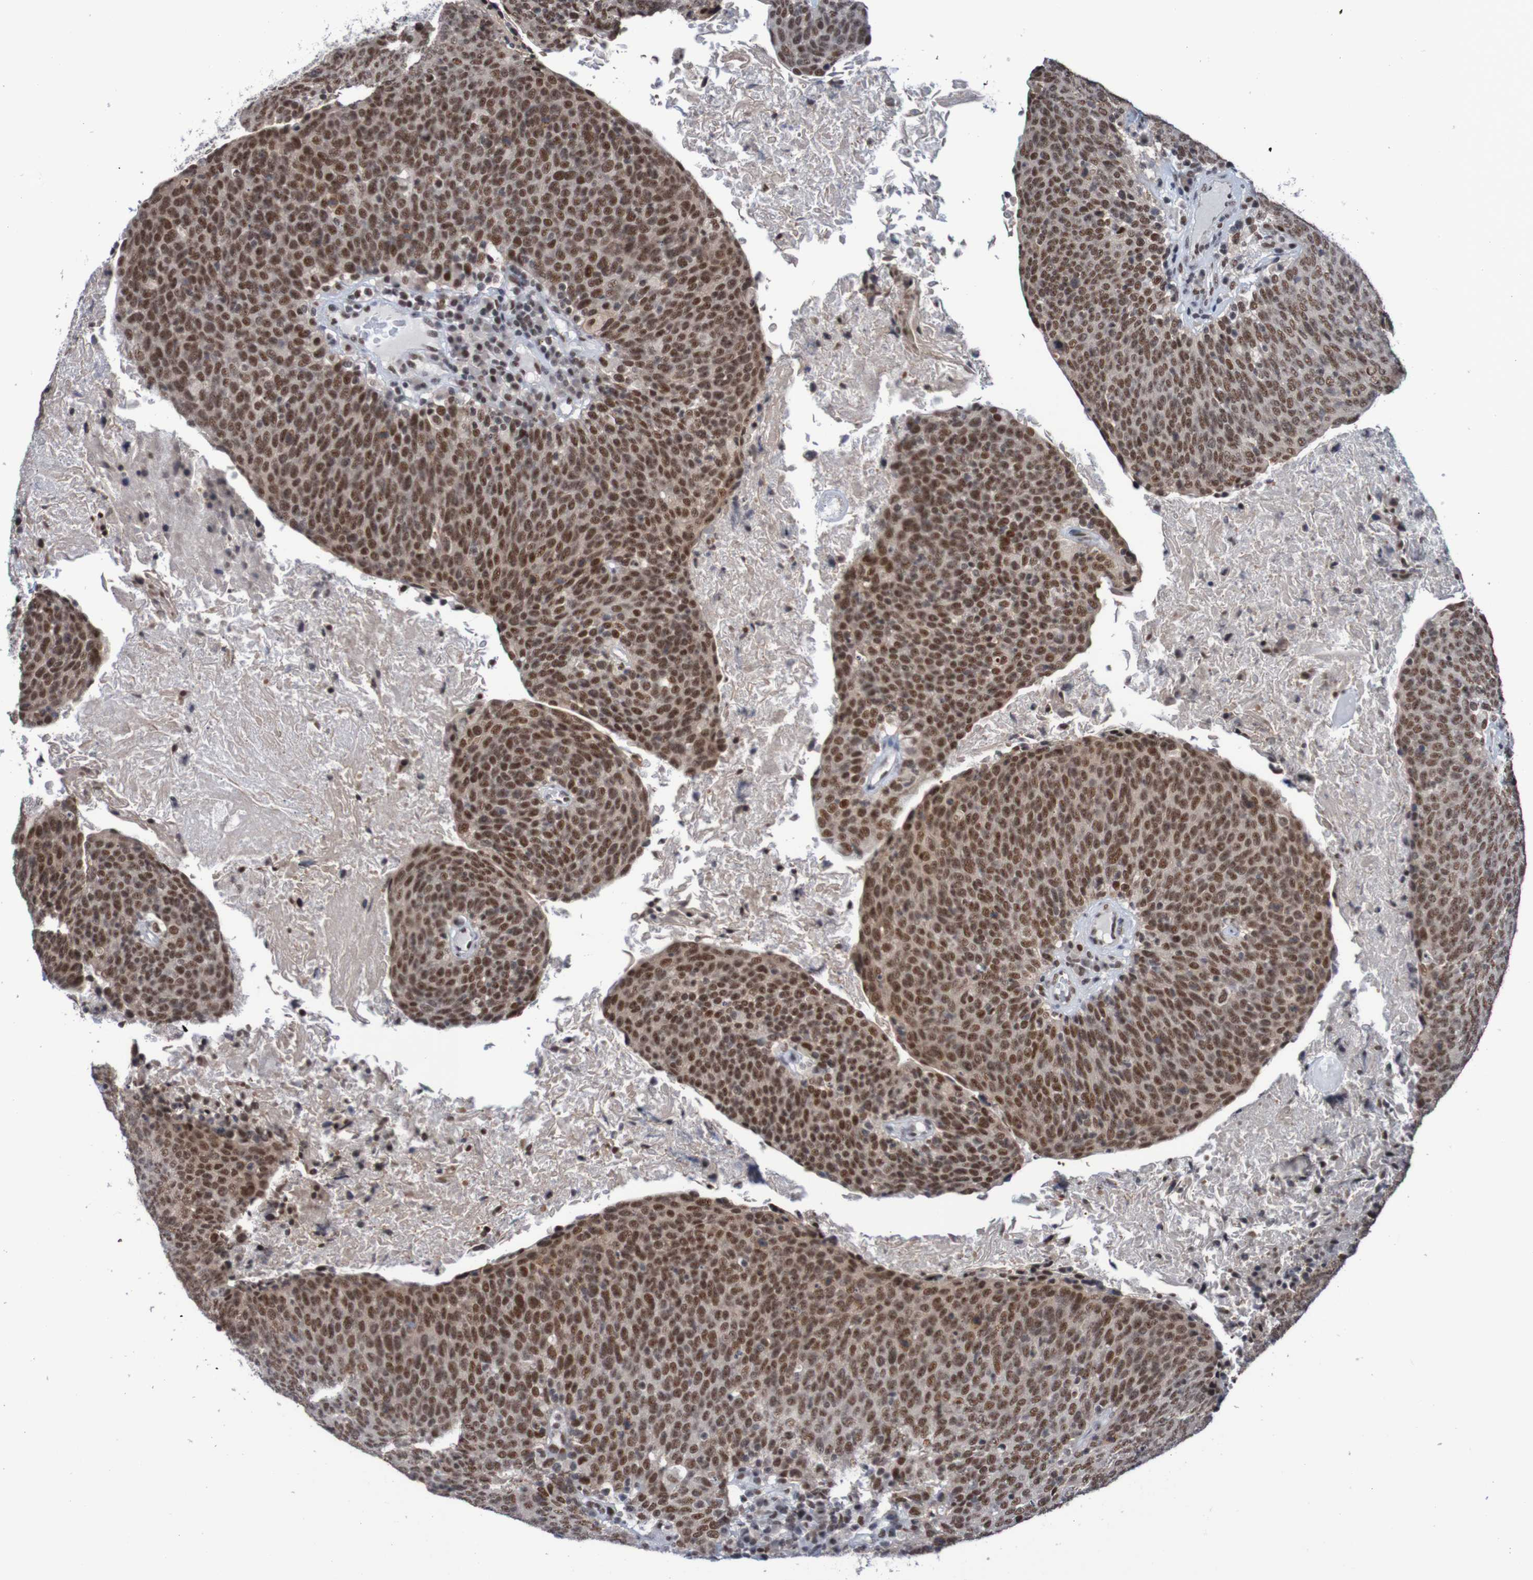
{"staining": {"intensity": "strong", "quantity": ">75%", "location": "cytoplasmic/membranous,nuclear"}, "tissue": "head and neck cancer", "cell_type": "Tumor cells", "image_type": "cancer", "snomed": [{"axis": "morphology", "description": "Squamous cell carcinoma, NOS"}, {"axis": "morphology", "description": "Squamous cell carcinoma, metastatic, NOS"}, {"axis": "topography", "description": "Lymph node"}, {"axis": "topography", "description": "Head-Neck"}], "caption": "This image displays head and neck cancer stained with immunohistochemistry to label a protein in brown. The cytoplasmic/membranous and nuclear of tumor cells show strong positivity for the protein. Nuclei are counter-stained blue.", "gene": "CDC5L", "patient": {"sex": "male", "age": 62}}